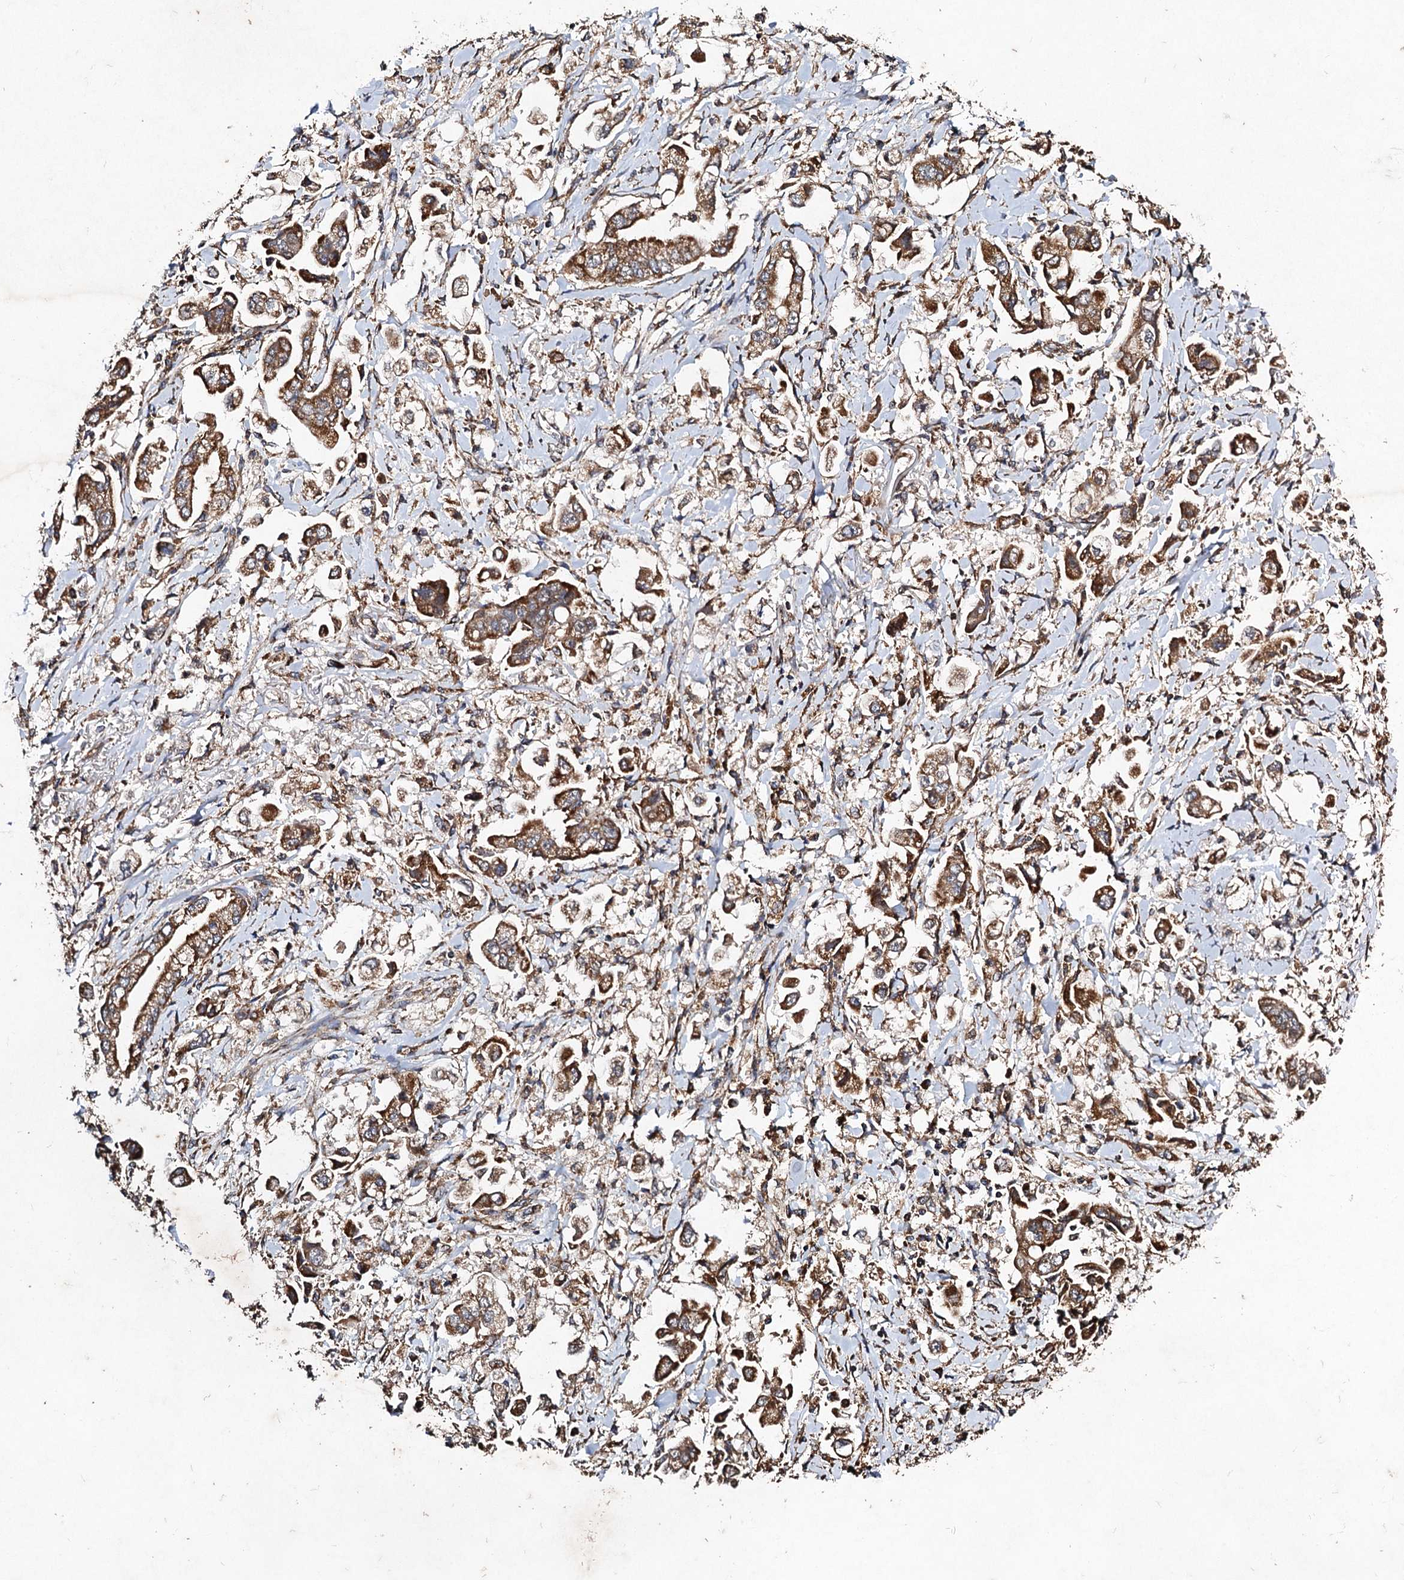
{"staining": {"intensity": "moderate", "quantity": ">75%", "location": "cytoplasmic/membranous"}, "tissue": "stomach cancer", "cell_type": "Tumor cells", "image_type": "cancer", "snomed": [{"axis": "morphology", "description": "Adenocarcinoma, NOS"}, {"axis": "topography", "description": "Stomach"}], "caption": "The histopathology image reveals staining of stomach cancer (adenocarcinoma), revealing moderate cytoplasmic/membranous protein staining (brown color) within tumor cells.", "gene": "NDUFA13", "patient": {"sex": "male", "age": 62}}